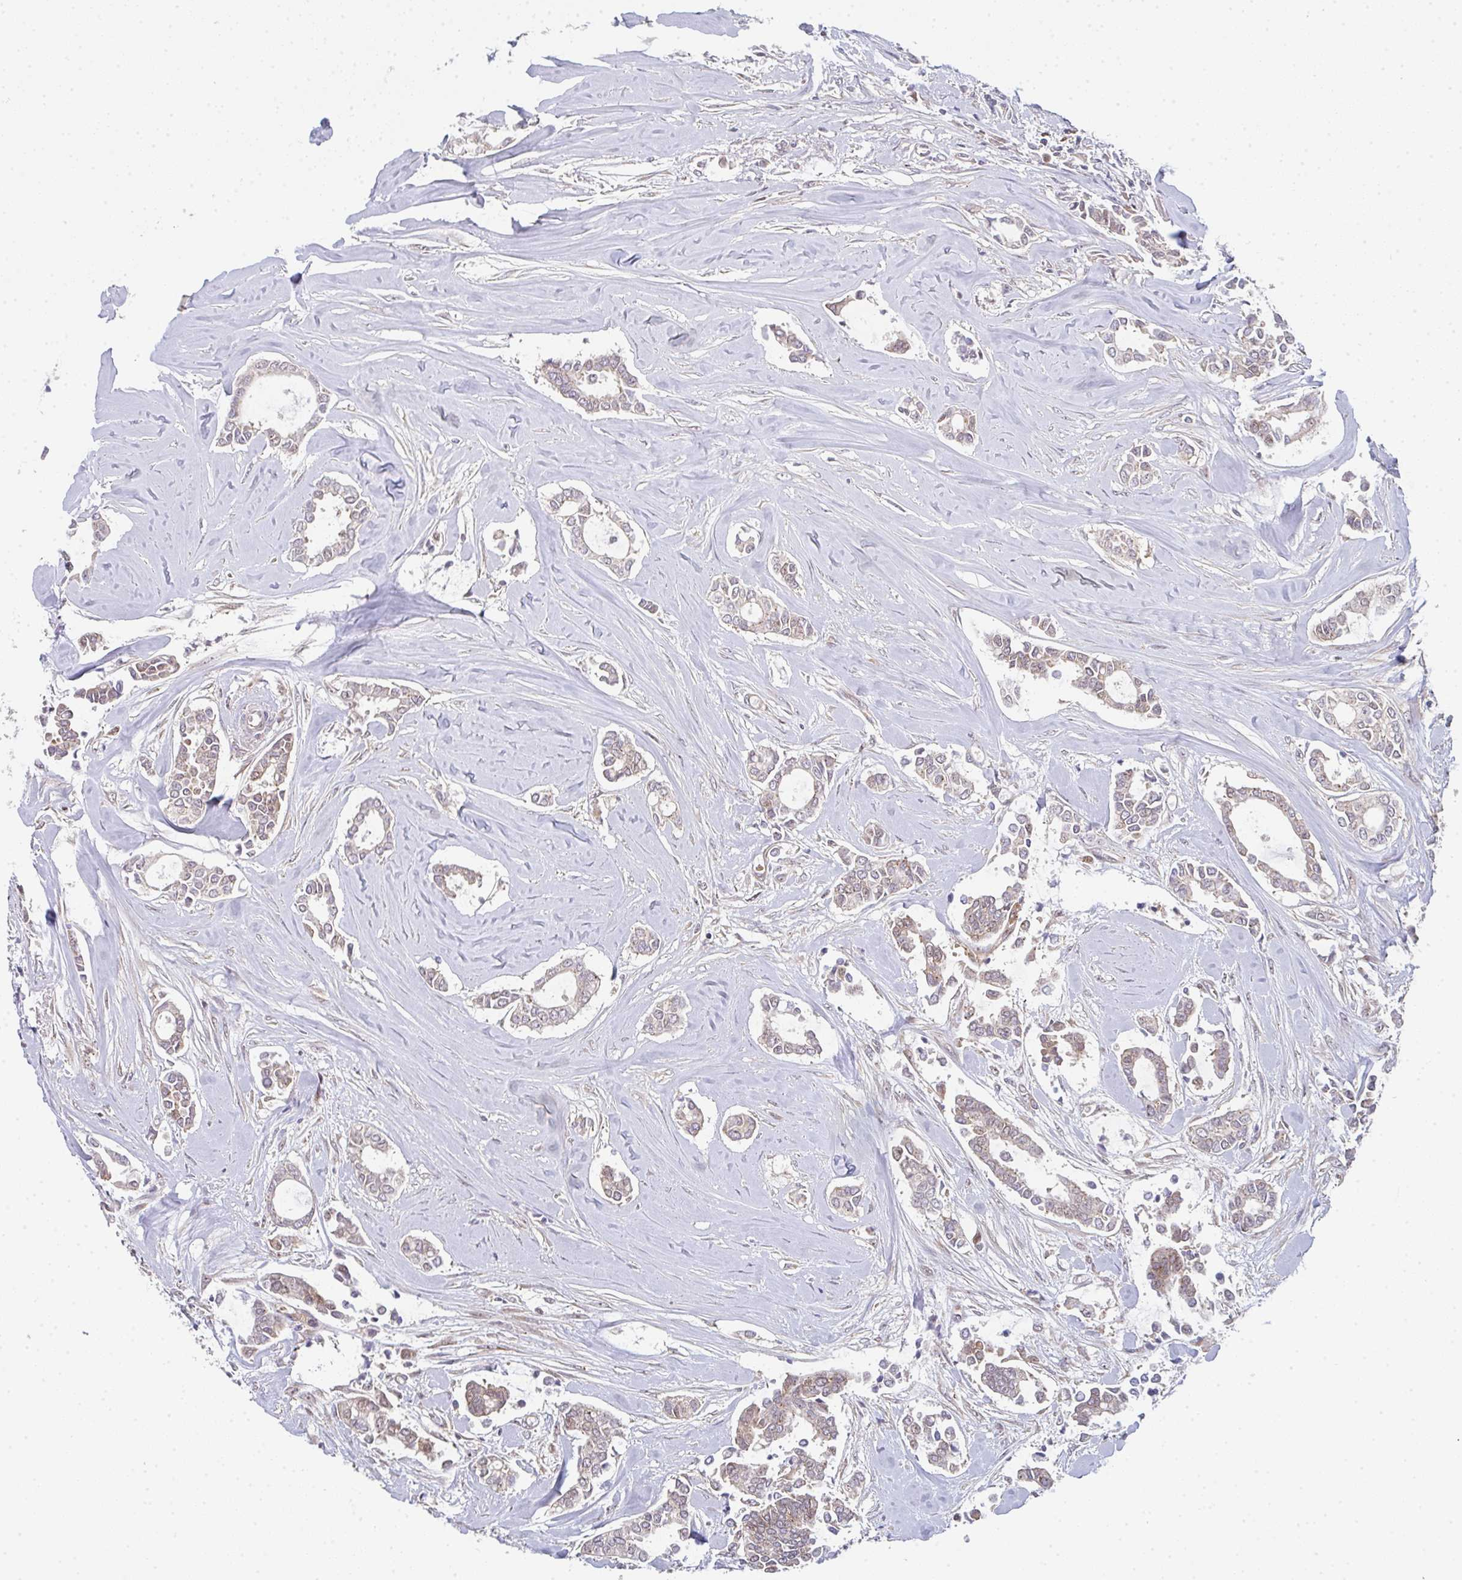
{"staining": {"intensity": "weak", "quantity": "<25%", "location": "cytoplasmic/membranous"}, "tissue": "breast cancer", "cell_type": "Tumor cells", "image_type": "cancer", "snomed": [{"axis": "morphology", "description": "Duct carcinoma"}, {"axis": "topography", "description": "Breast"}], "caption": "Breast cancer was stained to show a protein in brown. There is no significant positivity in tumor cells.", "gene": "SIMC1", "patient": {"sex": "female", "age": 84}}